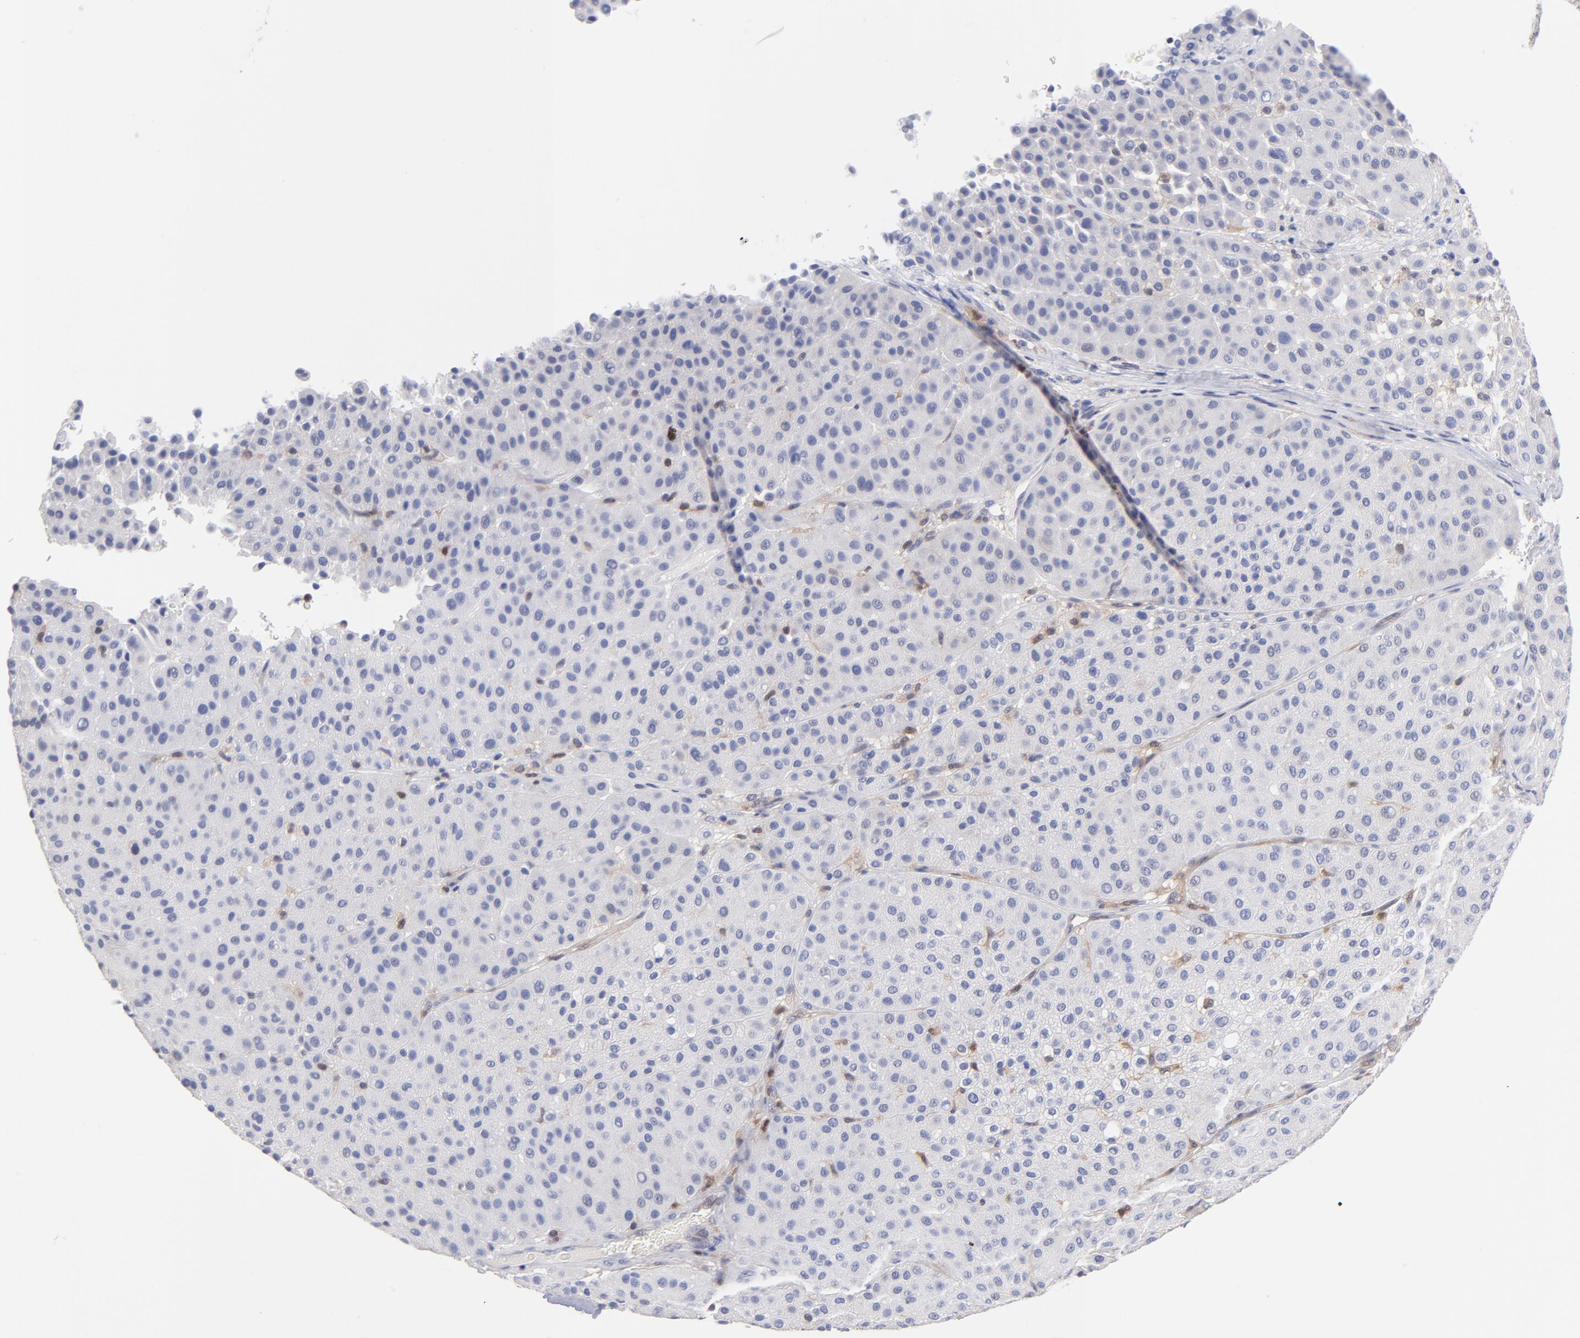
{"staining": {"intensity": "weak", "quantity": "<25%", "location": "cytoplasmic/membranous,nuclear"}, "tissue": "melanoma", "cell_type": "Tumor cells", "image_type": "cancer", "snomed": [{"axis": "morphology", "description": "Normal tissue, NOS"}, {"axis": "morphology", "description": "Malignant melanoma, Metastatic site"}, {"axis": "topography", "description": "Skin"}], "caption": "DAB immunohistochemical staining of human melanoma reveals no significant staining in tumor cells.", "gene": "BID", "patient": {"sex": "male", "age": 41}}